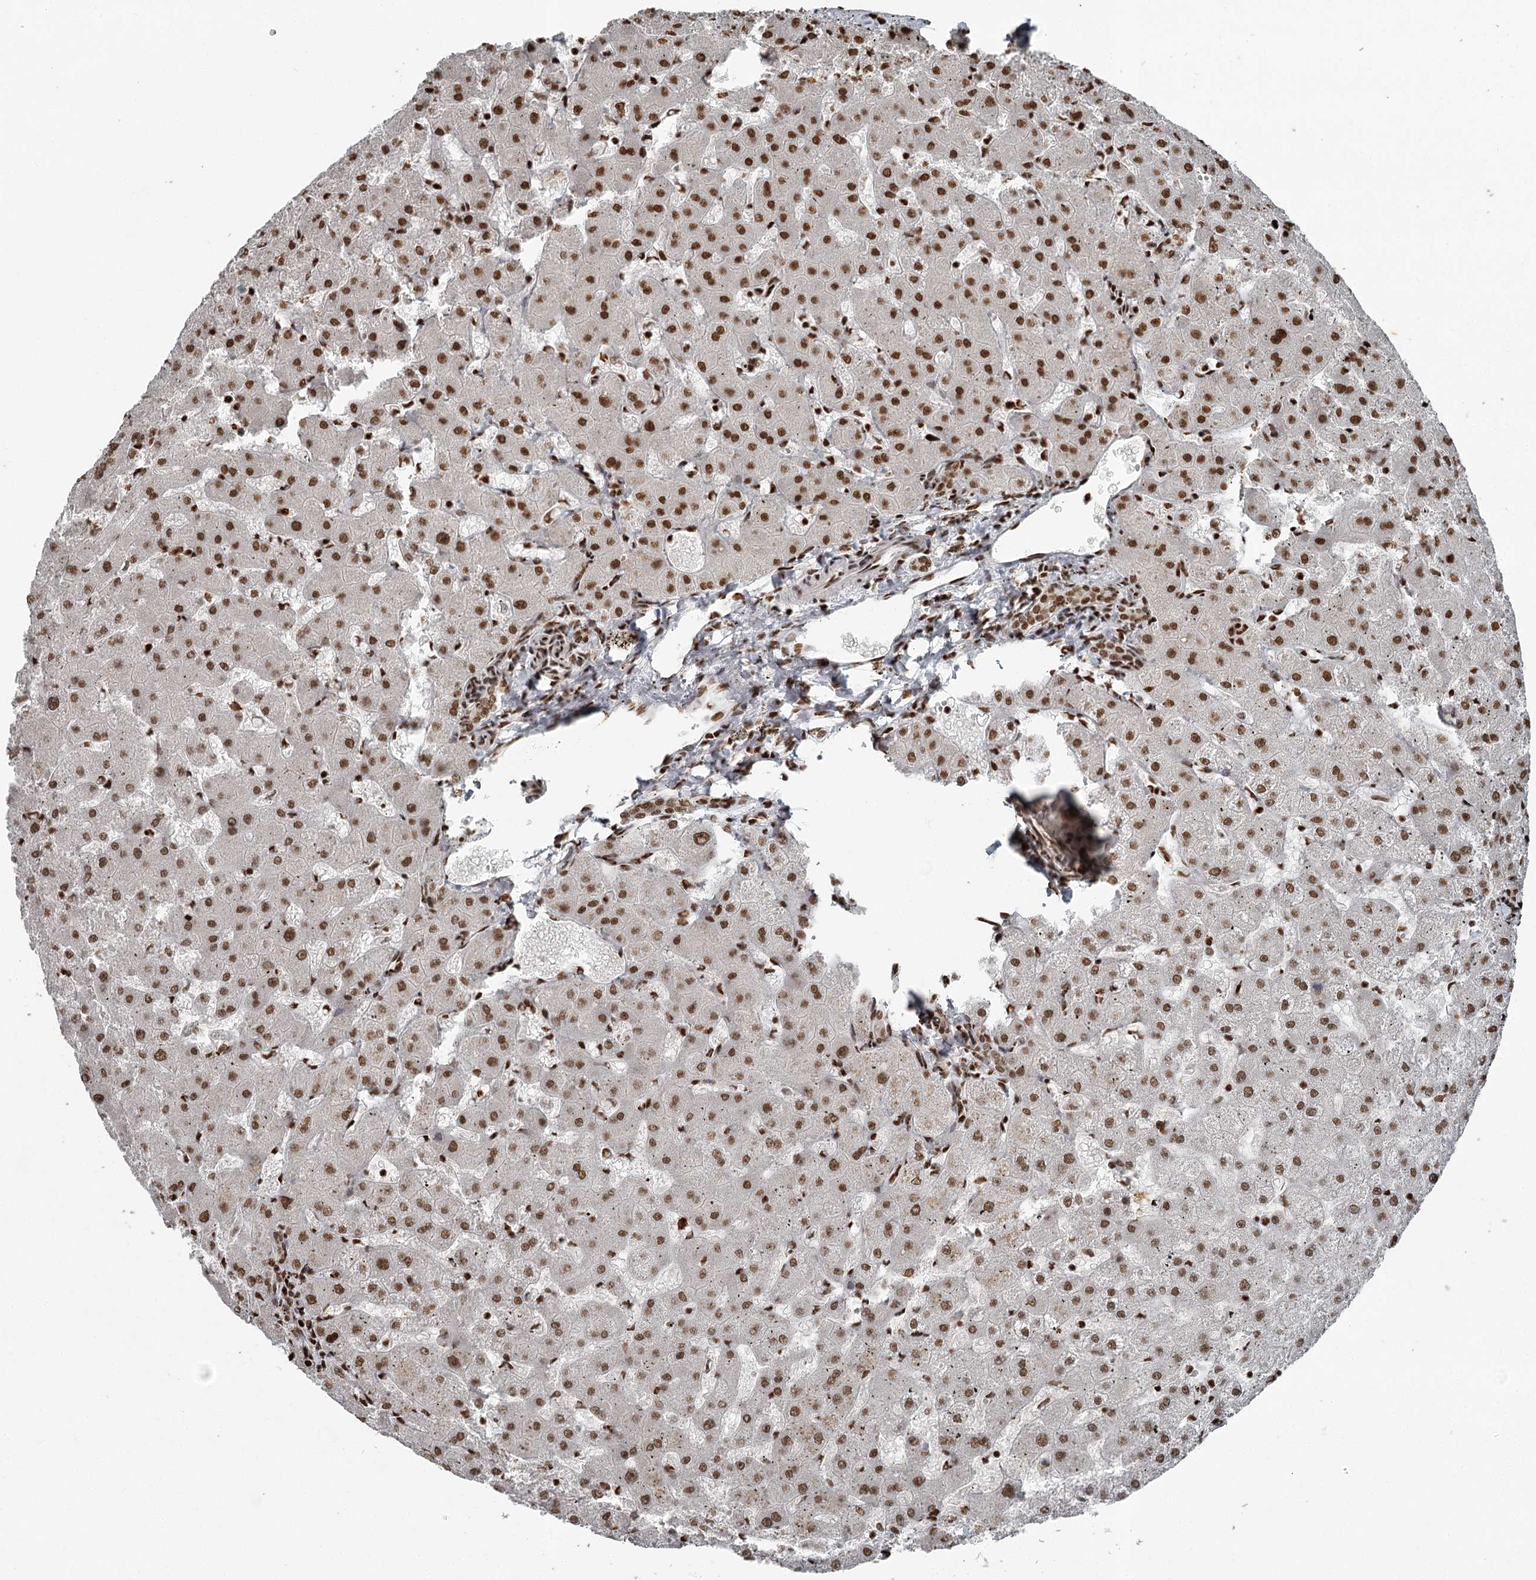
{"staining": {"intensity": "moderate", "quantity": ">75%", "location": "nuclear"}, "tissue": "liver", "cell_type": "Cholangiocytes", "image_type": "normal", "snomed": [{"axis": "morphology", "description": "Normal tissue, NOS"}, {"axis": "topography", "description": "Liver"}], "caption": "Immunohistochemical staining of benign human liver reveals moderate nuclear protein positivity in approximately >75% of cholangiocytes.", "gene": "RBBP7", "patient": {"sex": "female", "age": 63}}